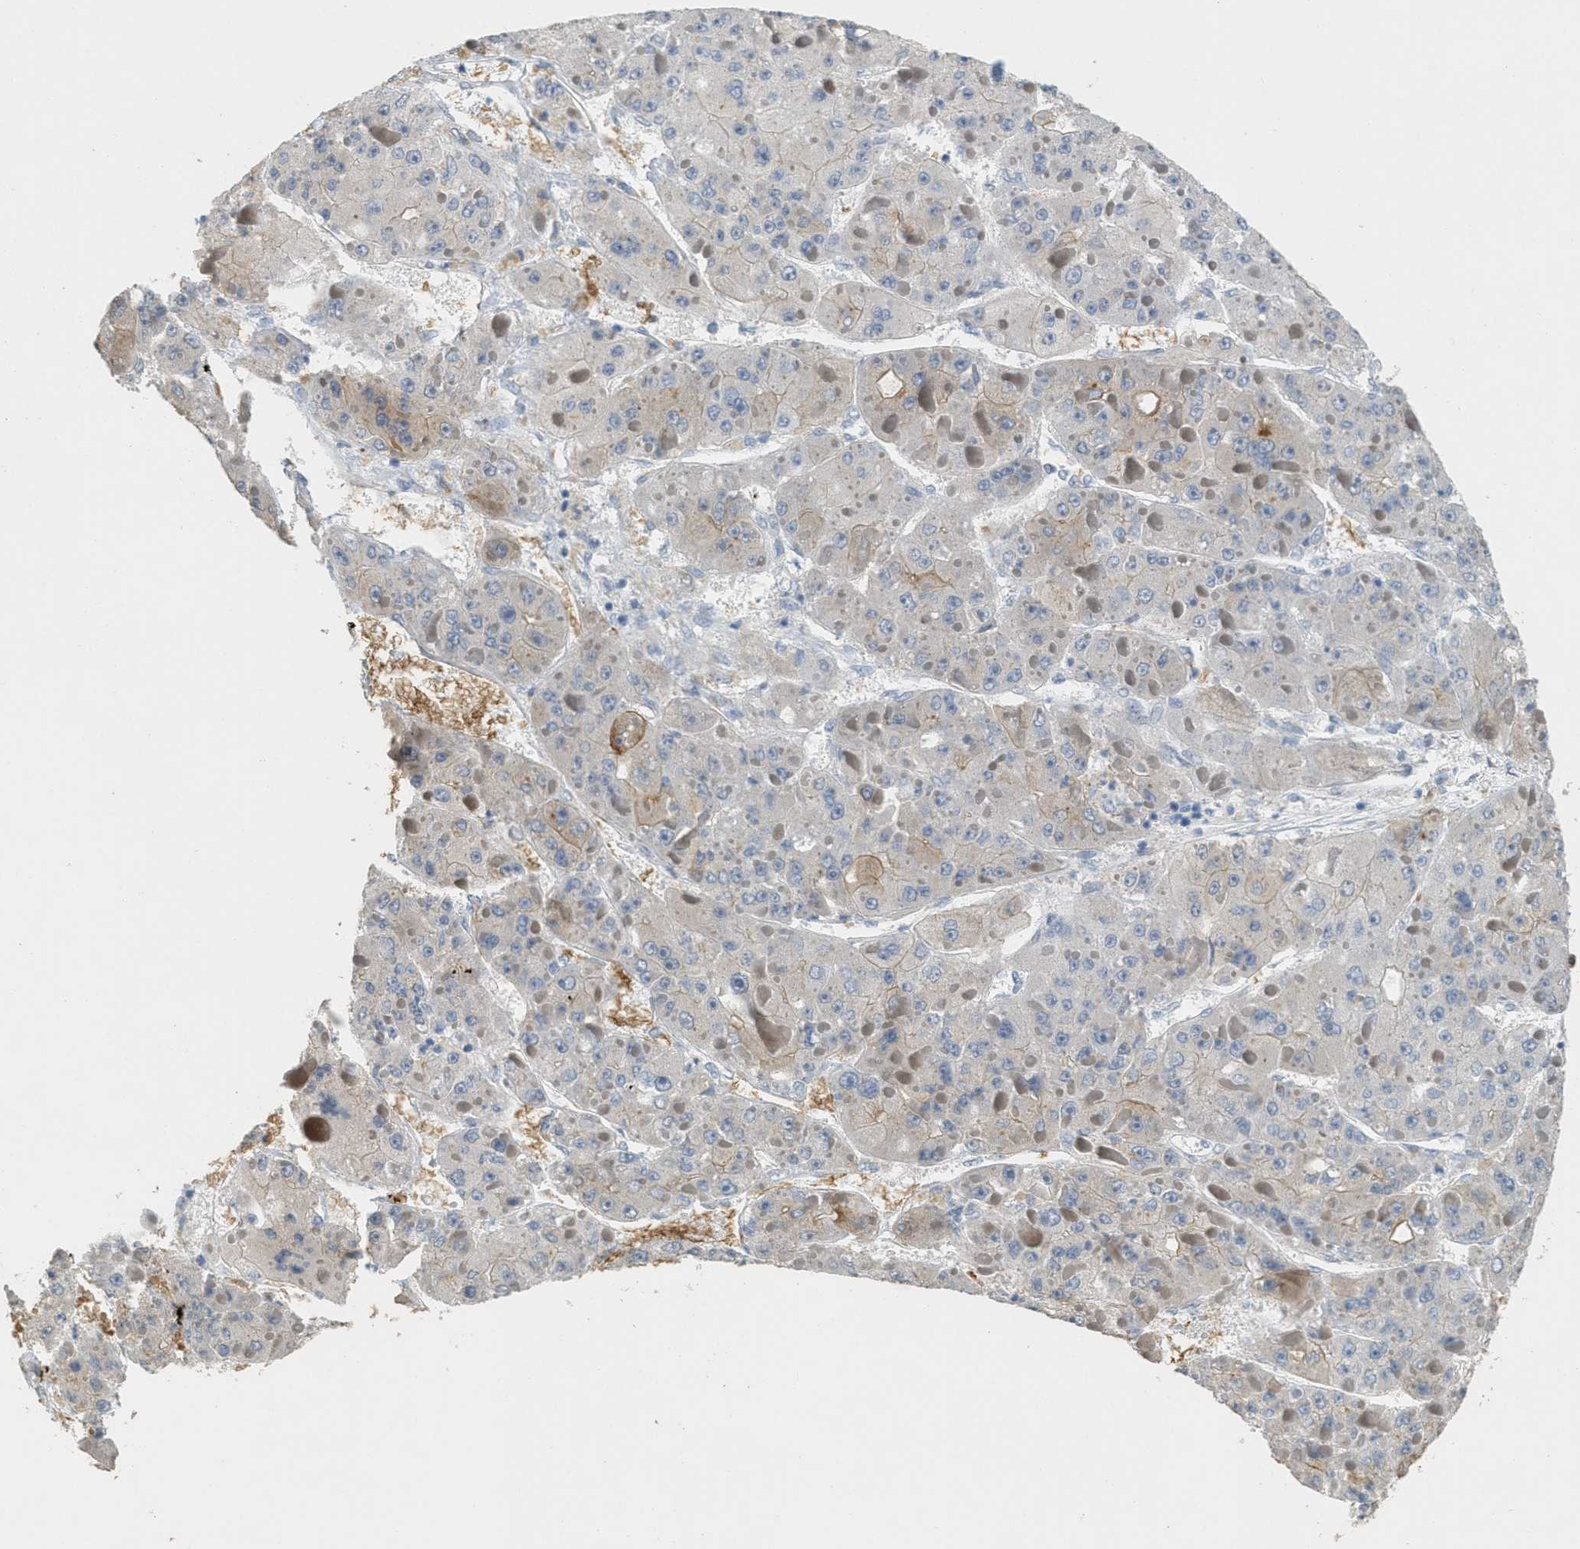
{"staining": {"intensity": "weak", "quantity": "<25%", "location": "cytoplasmic/membranous"}, "tissue": "liver cancer", "cell_type": "Tumor cells", "image_type": "cancer", "snomed": [{"axis": "morphology", "description": "Carcinoma, Hepatocellular, NOS"}, {"axis": "topography", "description": "Liver"}], "caption": "The immunohistochemistry photomicrograph has no significant staining in tumor cells of liver cancer (hepatocellular carcinoma) tissue.", "gene": "MRS2", "patient": {"sex": "female", "age": 73}}